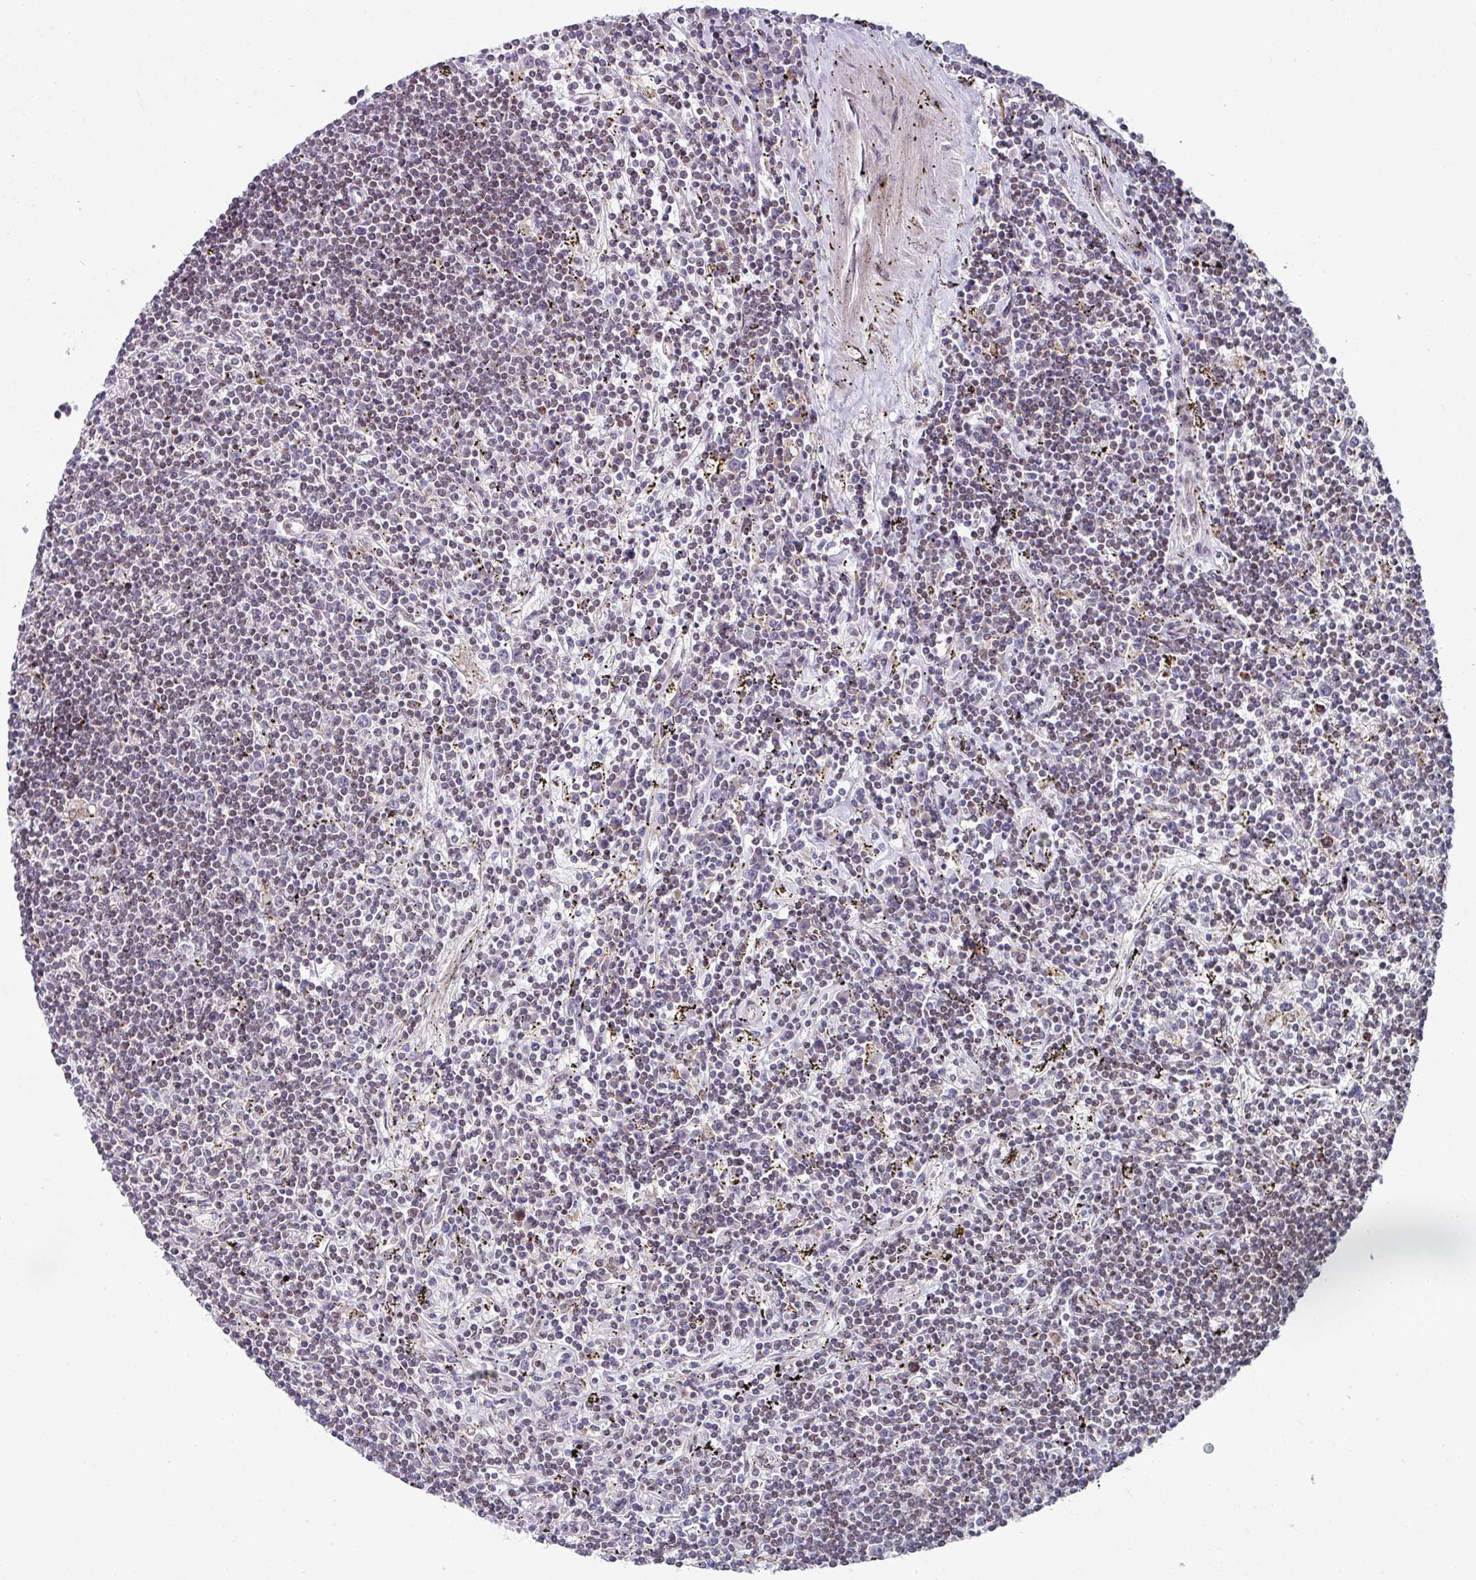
{"staining": {"intensity": "negative", "quantity": "none", "location": "none"}, "tissue": "lymphoma", "cell_type": "Tumor cells", "image_type": "cancer", "snomed": [{"axis": "morphology", "description": "Malignant lymphoma, non-Hodgkin's type, Low grade"}, {"axis": "topography", "description": "Spleen"}], "caption": "Immunohistochemical staining of lymphoma exhibits no significant positivity in tumor cells.", "gene": "CBX7", "patient": {"sex": "male", "age": 76}}